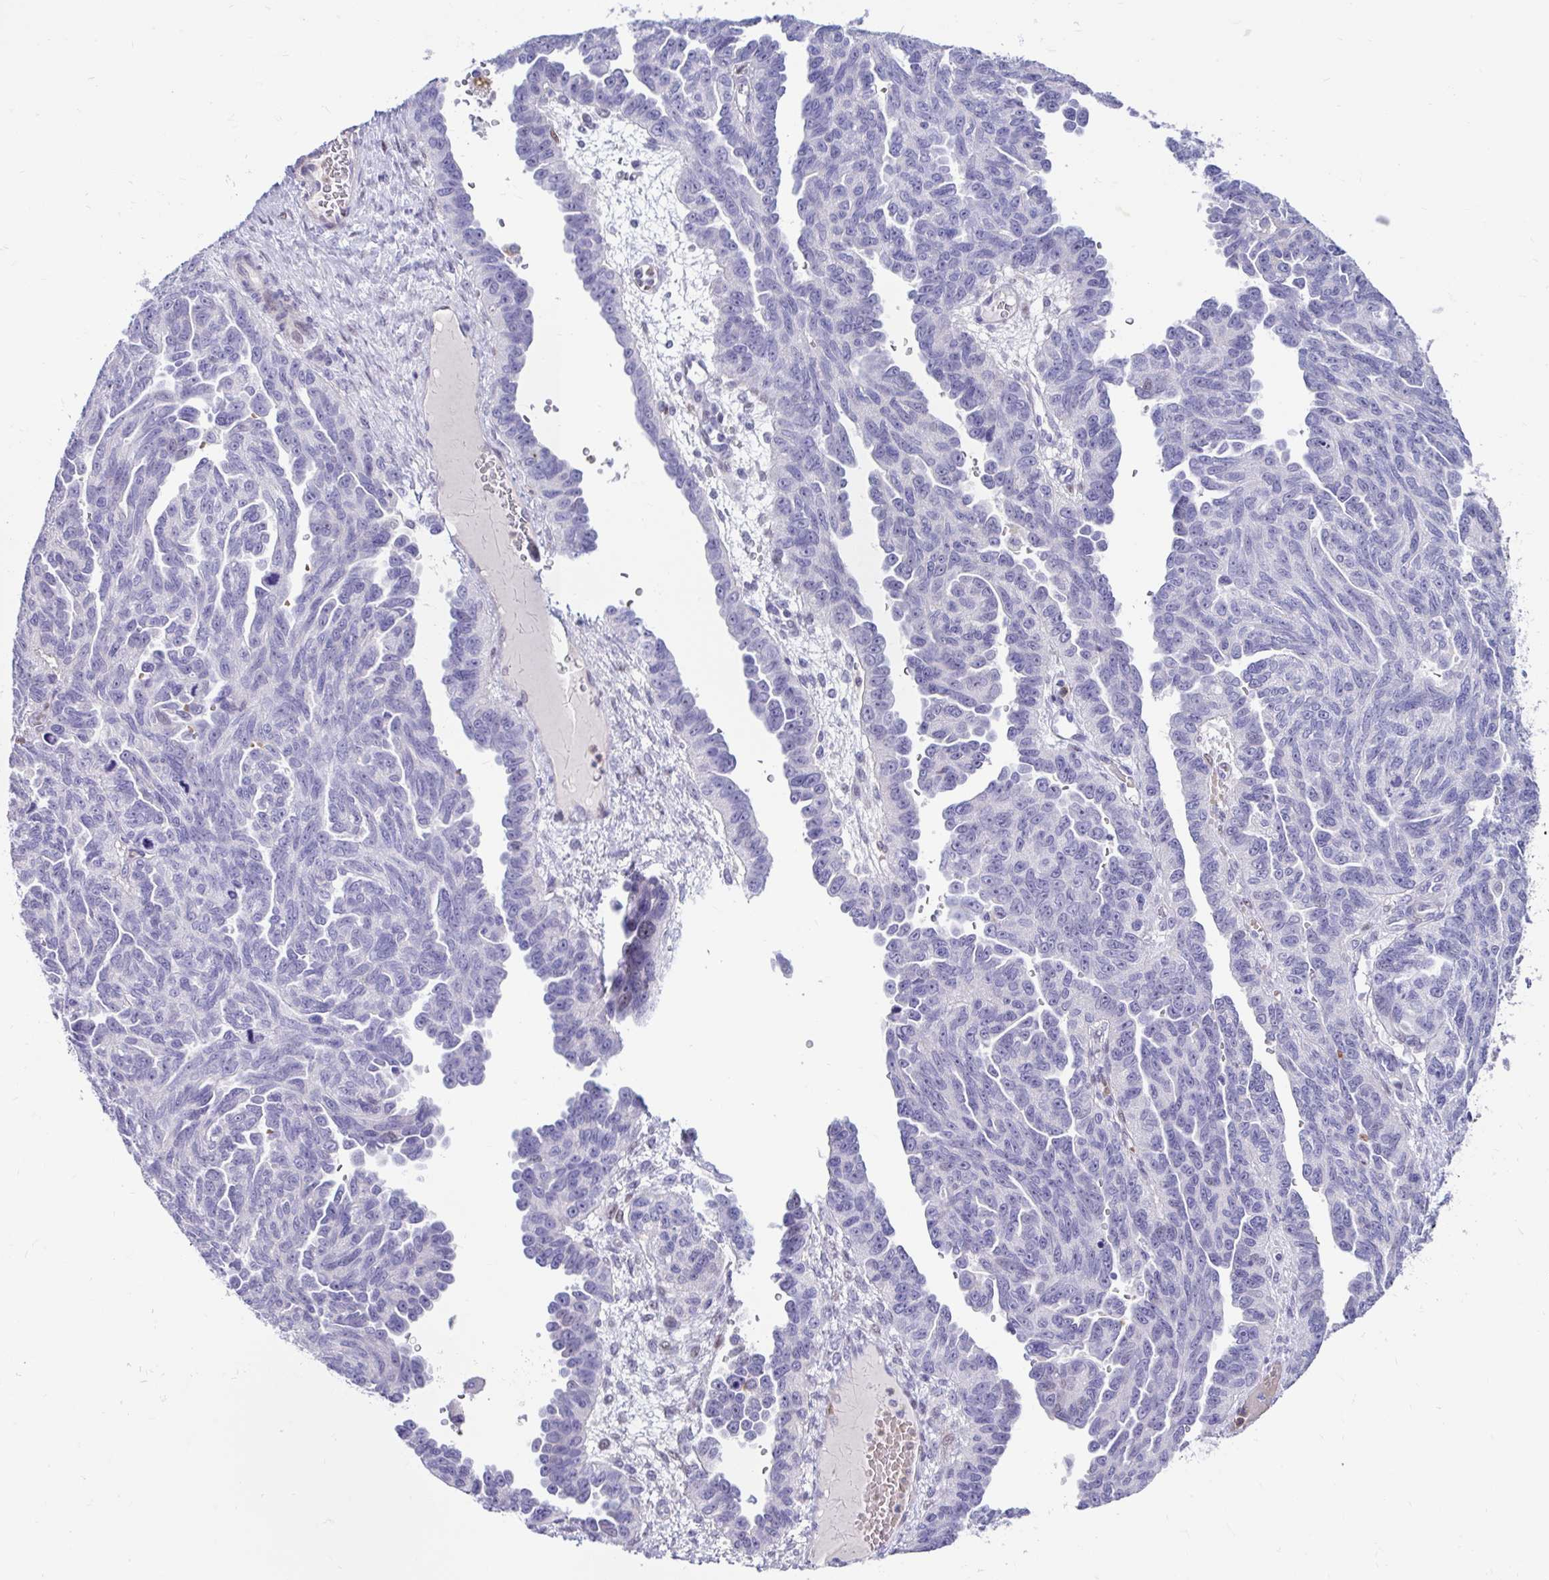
{"staining": {"intensity": "weak", "quantity": "<25%", "location": "nuclear"}, "tissue": "ovarian cancer", "cell_type": "Tumor cells", "image_type": "cancer", "snomed": [{"axis": "morphology", "description": "Cystadenocarcinoma, serous, NOS"}, {"axis": "topography", "description": "Ovary"}], "caption": "A high-resolution image shows IHC staining of ovarian cancer, which demonstrates no significant staining in tumor cells. (DAB (3,3'-diaminobenzidine) immunohistochemistry (IHC) visualized using brightfield microscopy, high magnification).", "gene": "NHLH2", "patient": {"sex": "female", "age": 64}}